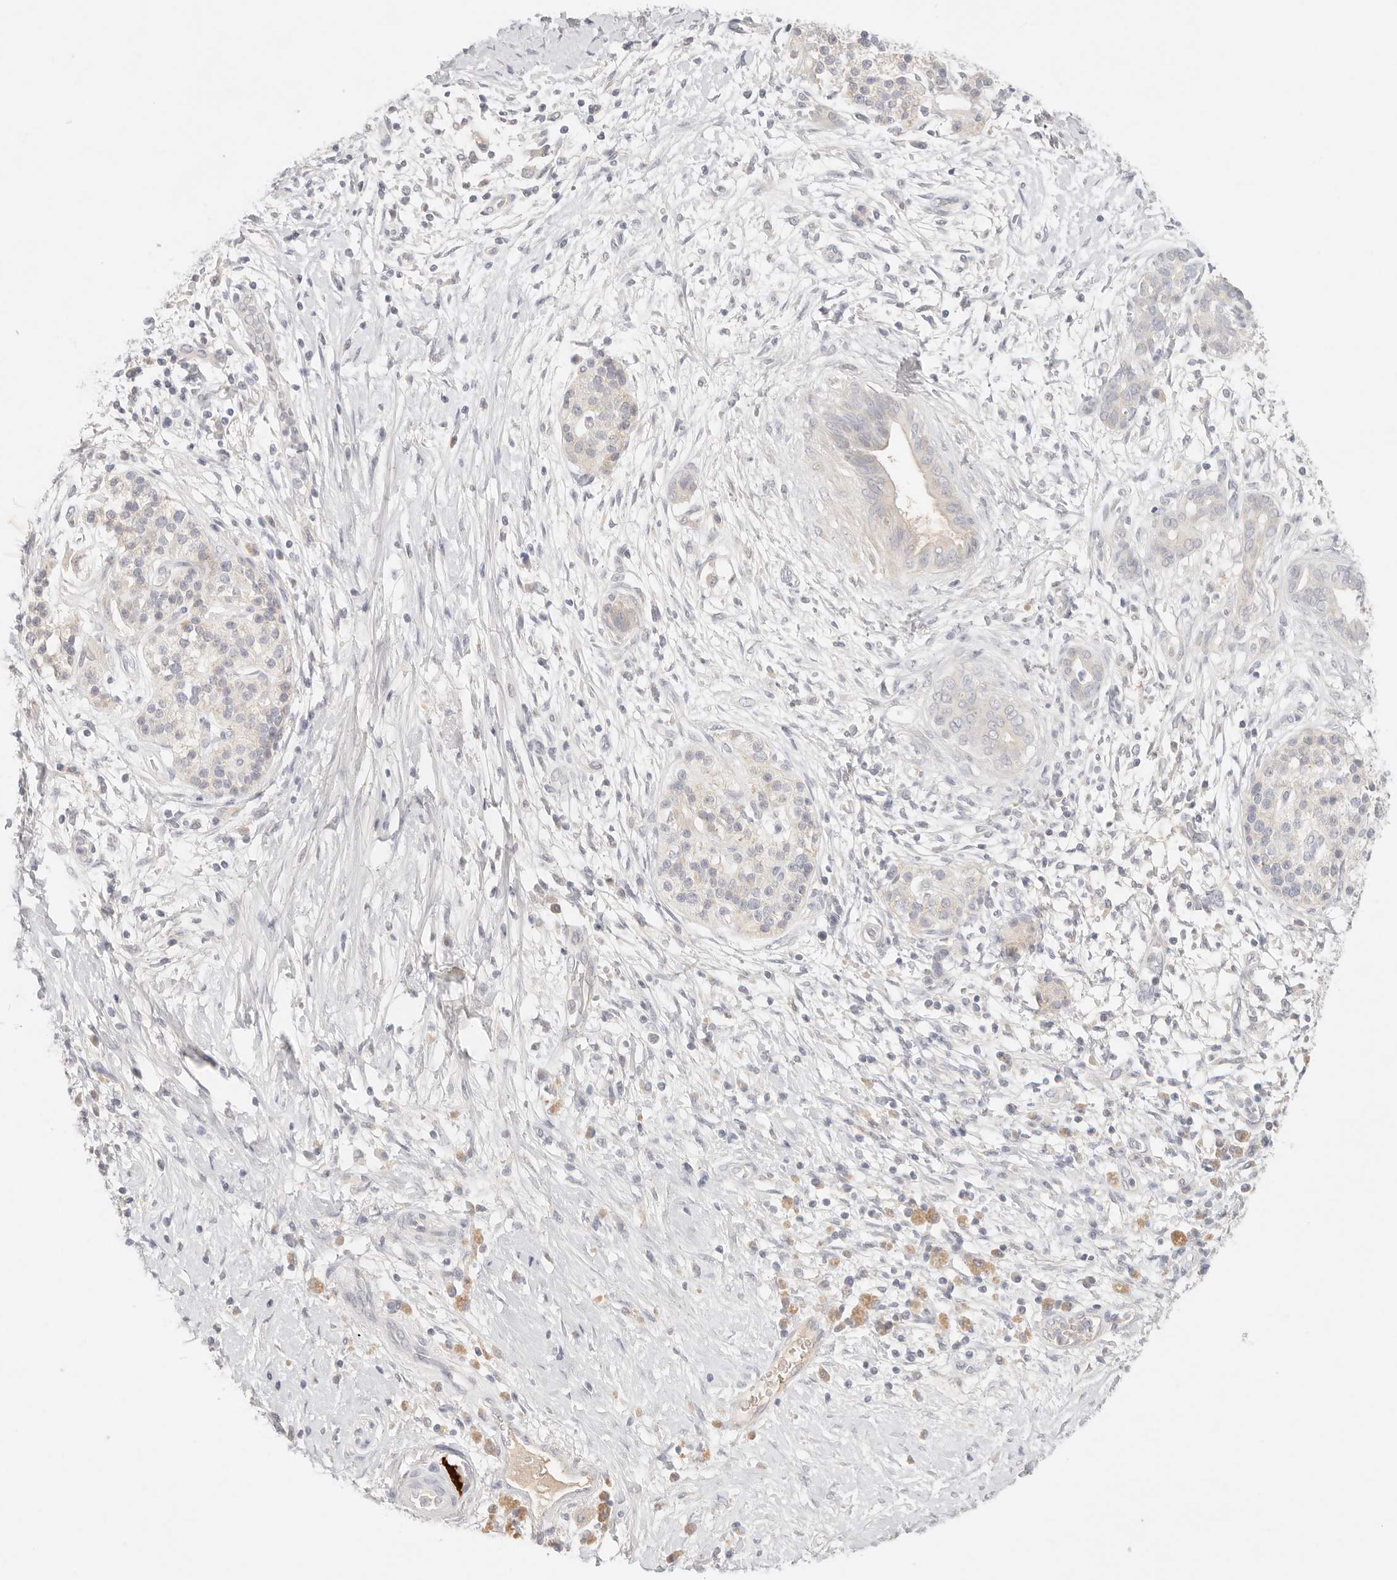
{"staining": {"intensity": "negative", "quantity": "none", "location": "none"}, "tissue": "pancreatic cancer", "cell_type": "Tumor cells", "image_type": "cancer", "snomed": [{"axis": "morphology", "description": "Adenocarcinoma, NOS"}, {"axis": "topography", "description": "Pancreas"}], "caption": "Immunohistochemistry (IHC) image of neoplastic tissue: pancreatic cancer stained with DAB (3,3'-diaminobenzidine) reveals no significant protein positivity in tumor cells.", "gene": "SPHK1", "patient": {"sex": "male", "age": 58}}